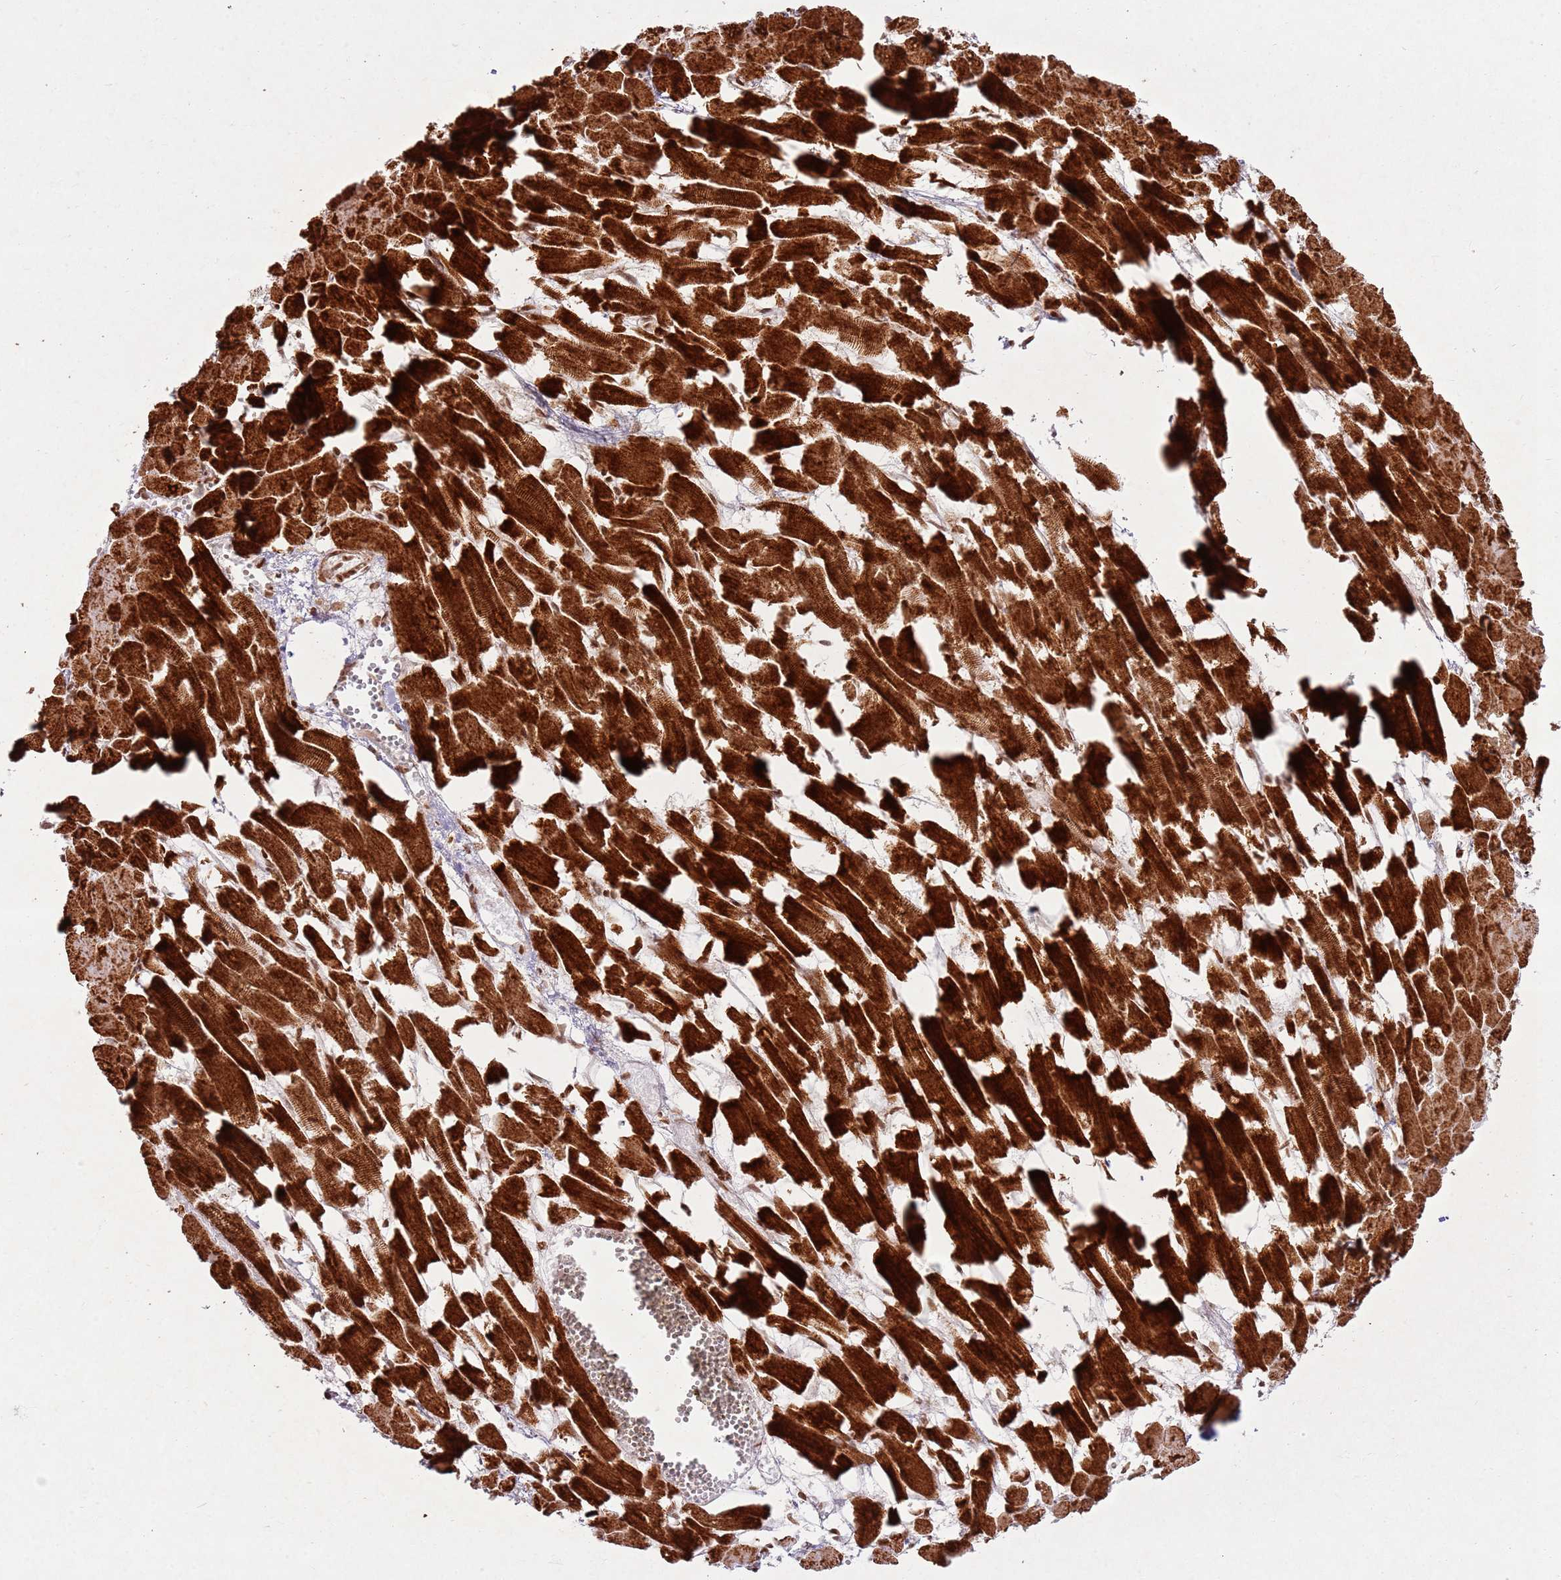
{"staining": {"intensity": "strong", "quantity": ">75%", "location": "cytoplasmic/membranous"}, "tissue": "heart muscle", "cell_type": "Cardiomyocytes", "image_type": "normal", "snomed": [{"axis": "morphology", "description": "Normal tissue, NOS"}, {"axis": "topography", "description": "Heart"}], "caption": "The image shows immunohistochemical staining of normal heart muscle. There is strong cytoplasmic/membranous expression is appreciated in about >75% of cardiomyocytes. (DAB (3,3'-diaminobenzidine) IHC, brown staining for protein, blue staining for nuclei).", "gene": "KLHL36", "patient": {"sex": "female", "age": 64}}